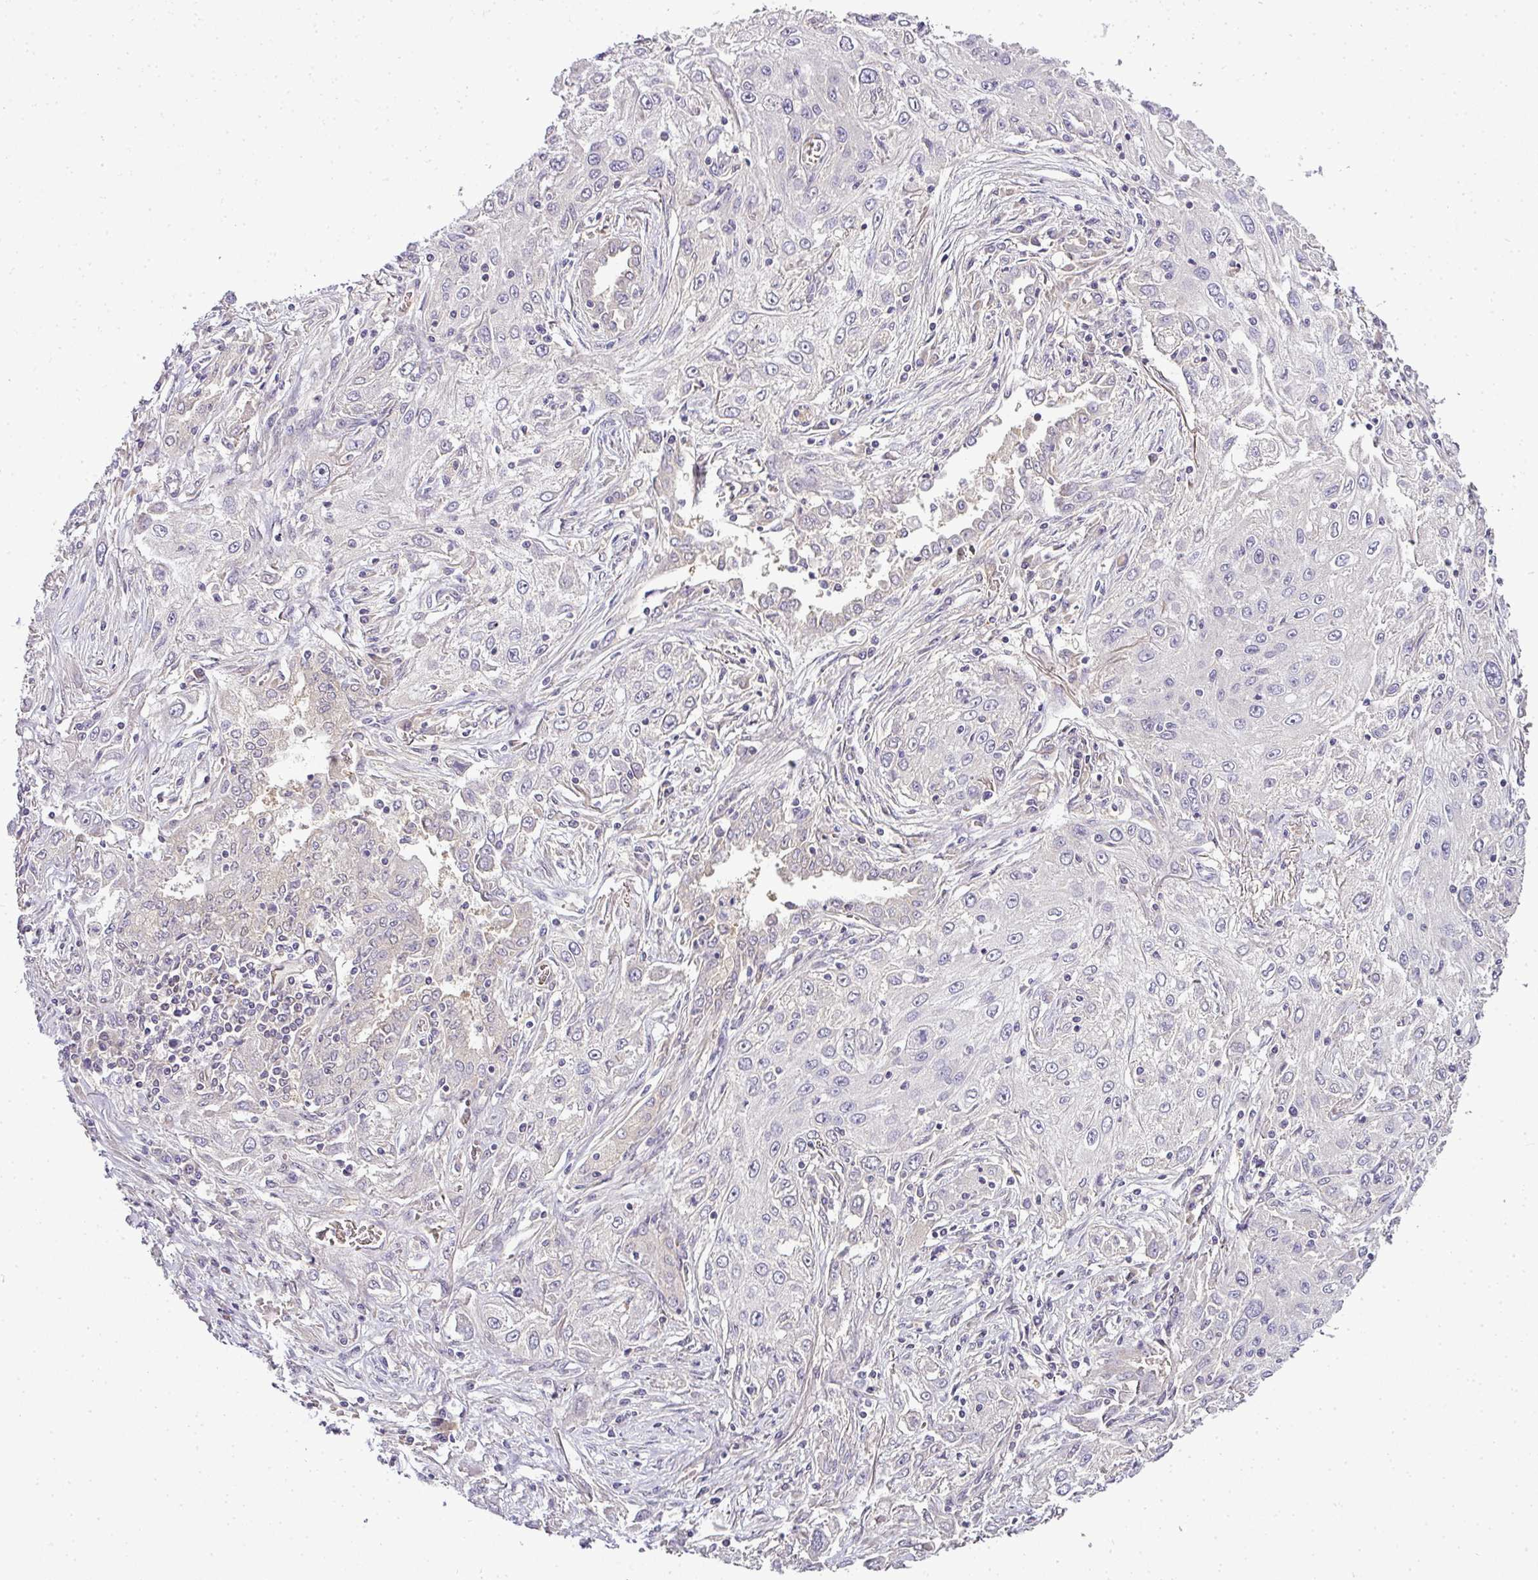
{"staining": {"intensity": "negative", "quantity": "none", "location": "none"}, "tissue": "lung cancer", "cell_type": "Tumor cells", "image_type": "cancer", "snomed": [{"axis": "morphology", "description": "Squamous cell carcinoma, NOS"}, {"axis": "topography", "description": "Lung"}], "caption": "Image shows no protein staining in tumor cells of squamous cell carcinoma (lung) tissue.", "gene": "ADH5", "patient": {"sex": "female", "age": 69}}